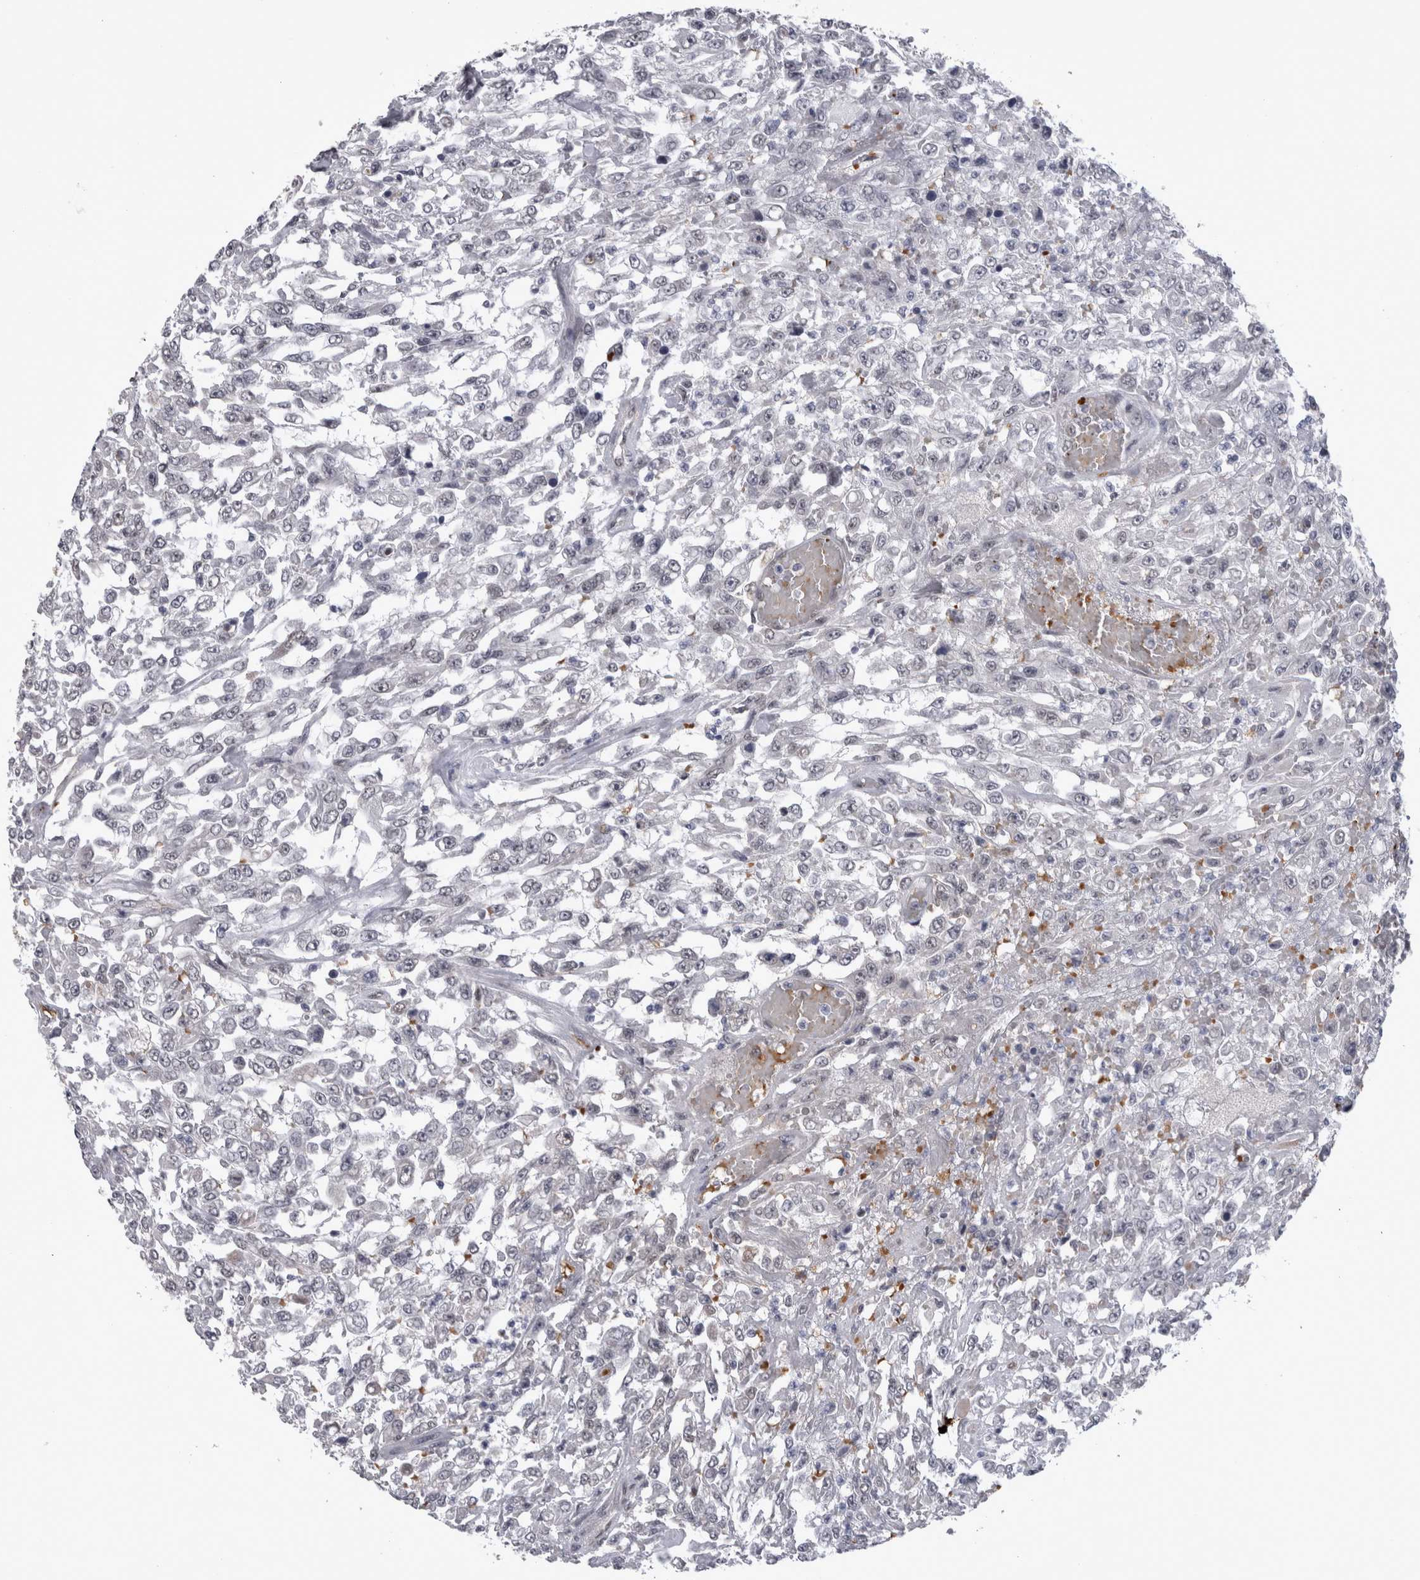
{"staining": {"intensity": "weak", "quantity": "<25%", "location": "nuclear"}, "tissue": "urothelial cancer", "cell_type": "Tumor cells", "image_type": "cancer", "snomed": [{"axis": "morphology", "description": "Urothelial carcinoma, High grade"}, {"axis": "topography", "description": "Urinary bladder"}], "caption": "High magnification brightfield microscopy of urothelial cancer stained with DAB (3,3'-diaminobenzidine) (brown) and counterstained with hematoxylin (blue): tumor cells show no significant positivity.", "gene": "PEBP4", "patient": {"sex": "male", "age": 46}}